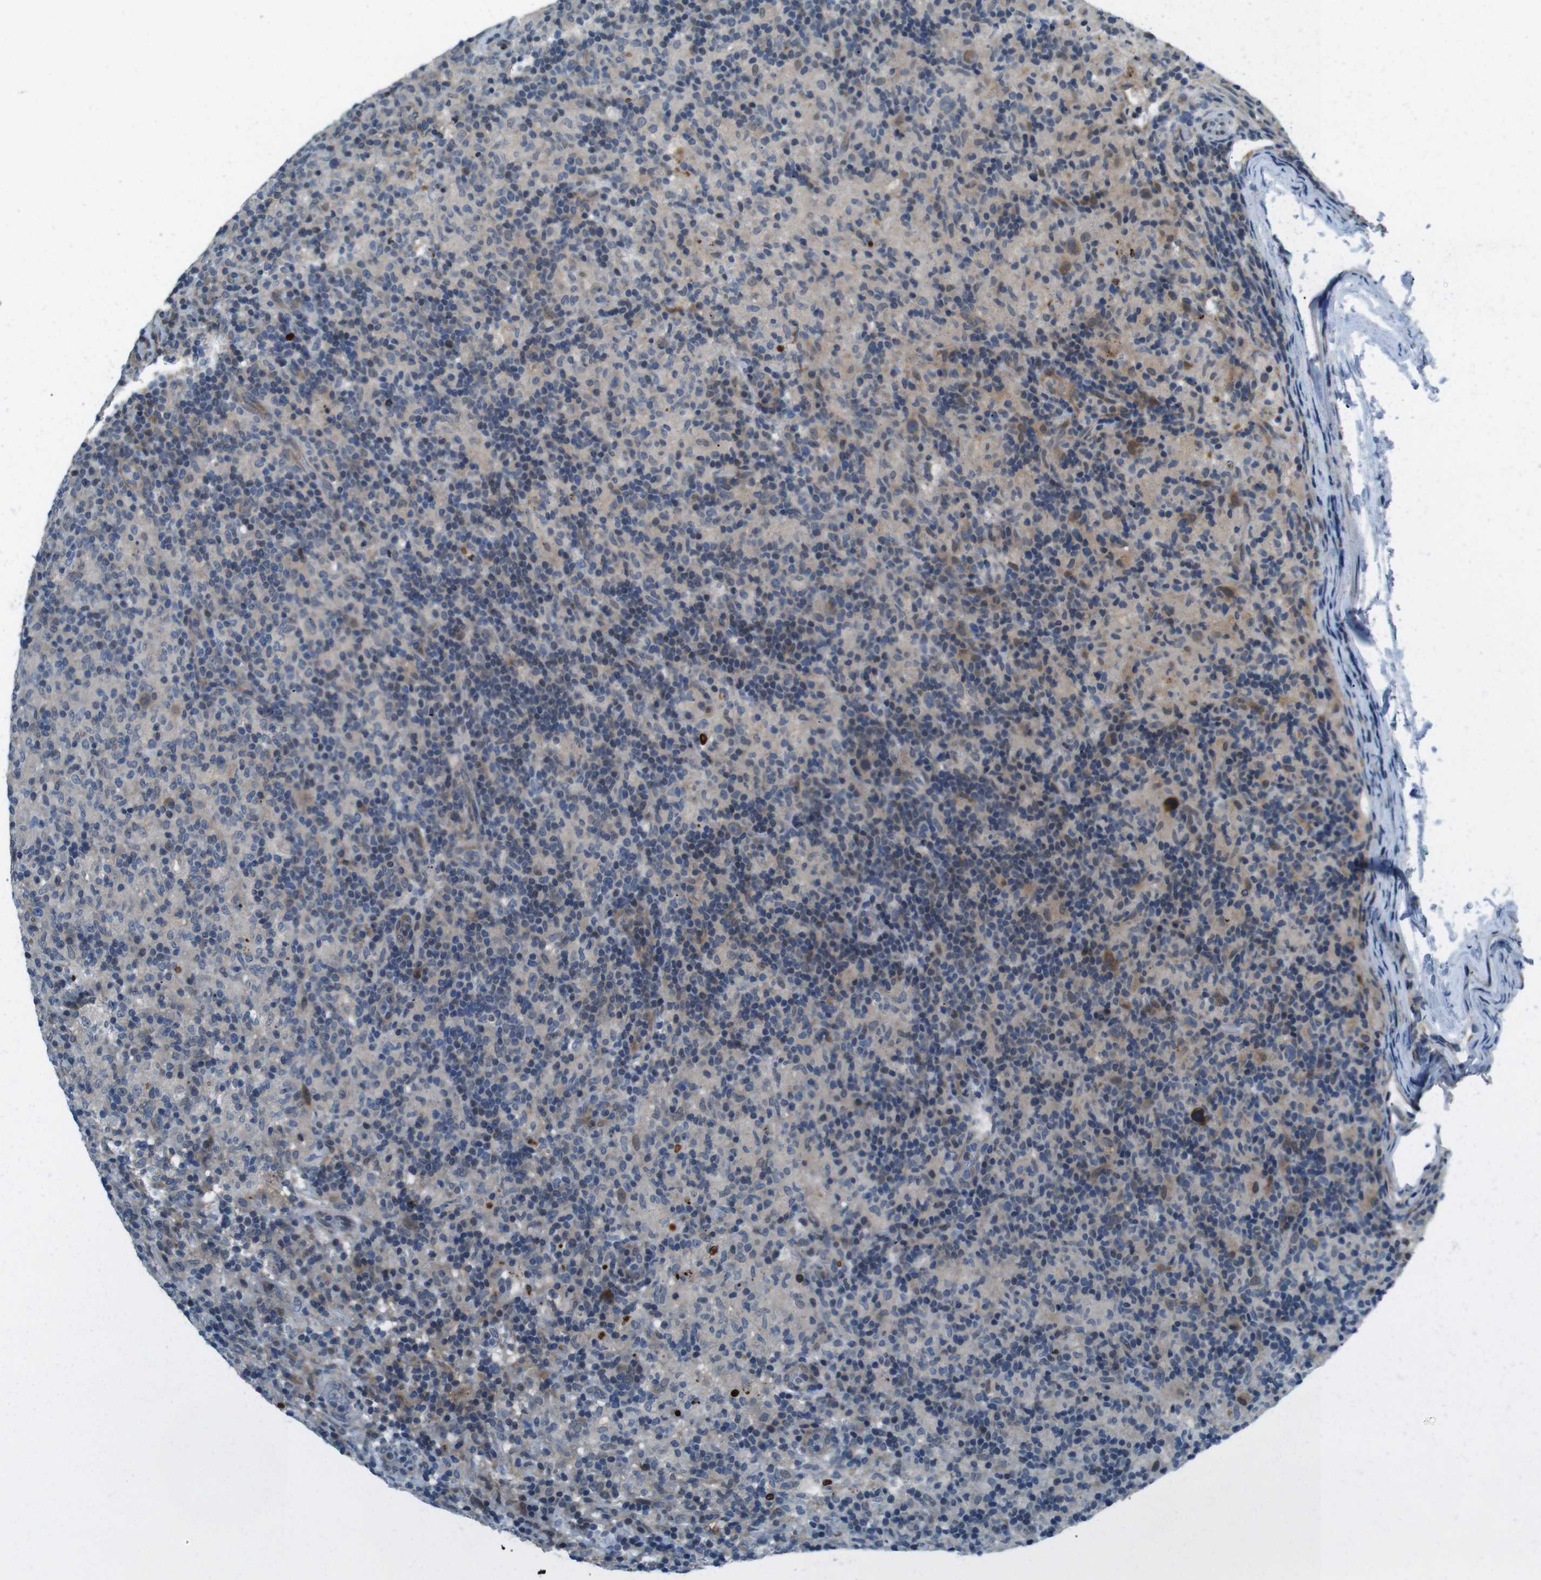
{"staining": {"intensity": "moderate", "quantity": ">75%", "location": "cytoplasmic/membranous"}, "tissue": "lymphoma", "cell_type": "Tumor cells", "image_type": "cancer", "snomed": [{"axis": "morphology", "description": "Hodgkin's disease, NOS"}, {"axis": "topography", "description": "Lymph node"}], "caption": "Hodgkin's disease tissue reveals moderate cytoplasmic/membranous expression in approximately >75% of tumor cells (IHC, brightfield microscopy, high magnification).", "gene": "LRP5", "patient": {"sex": "male", "age": 70}}